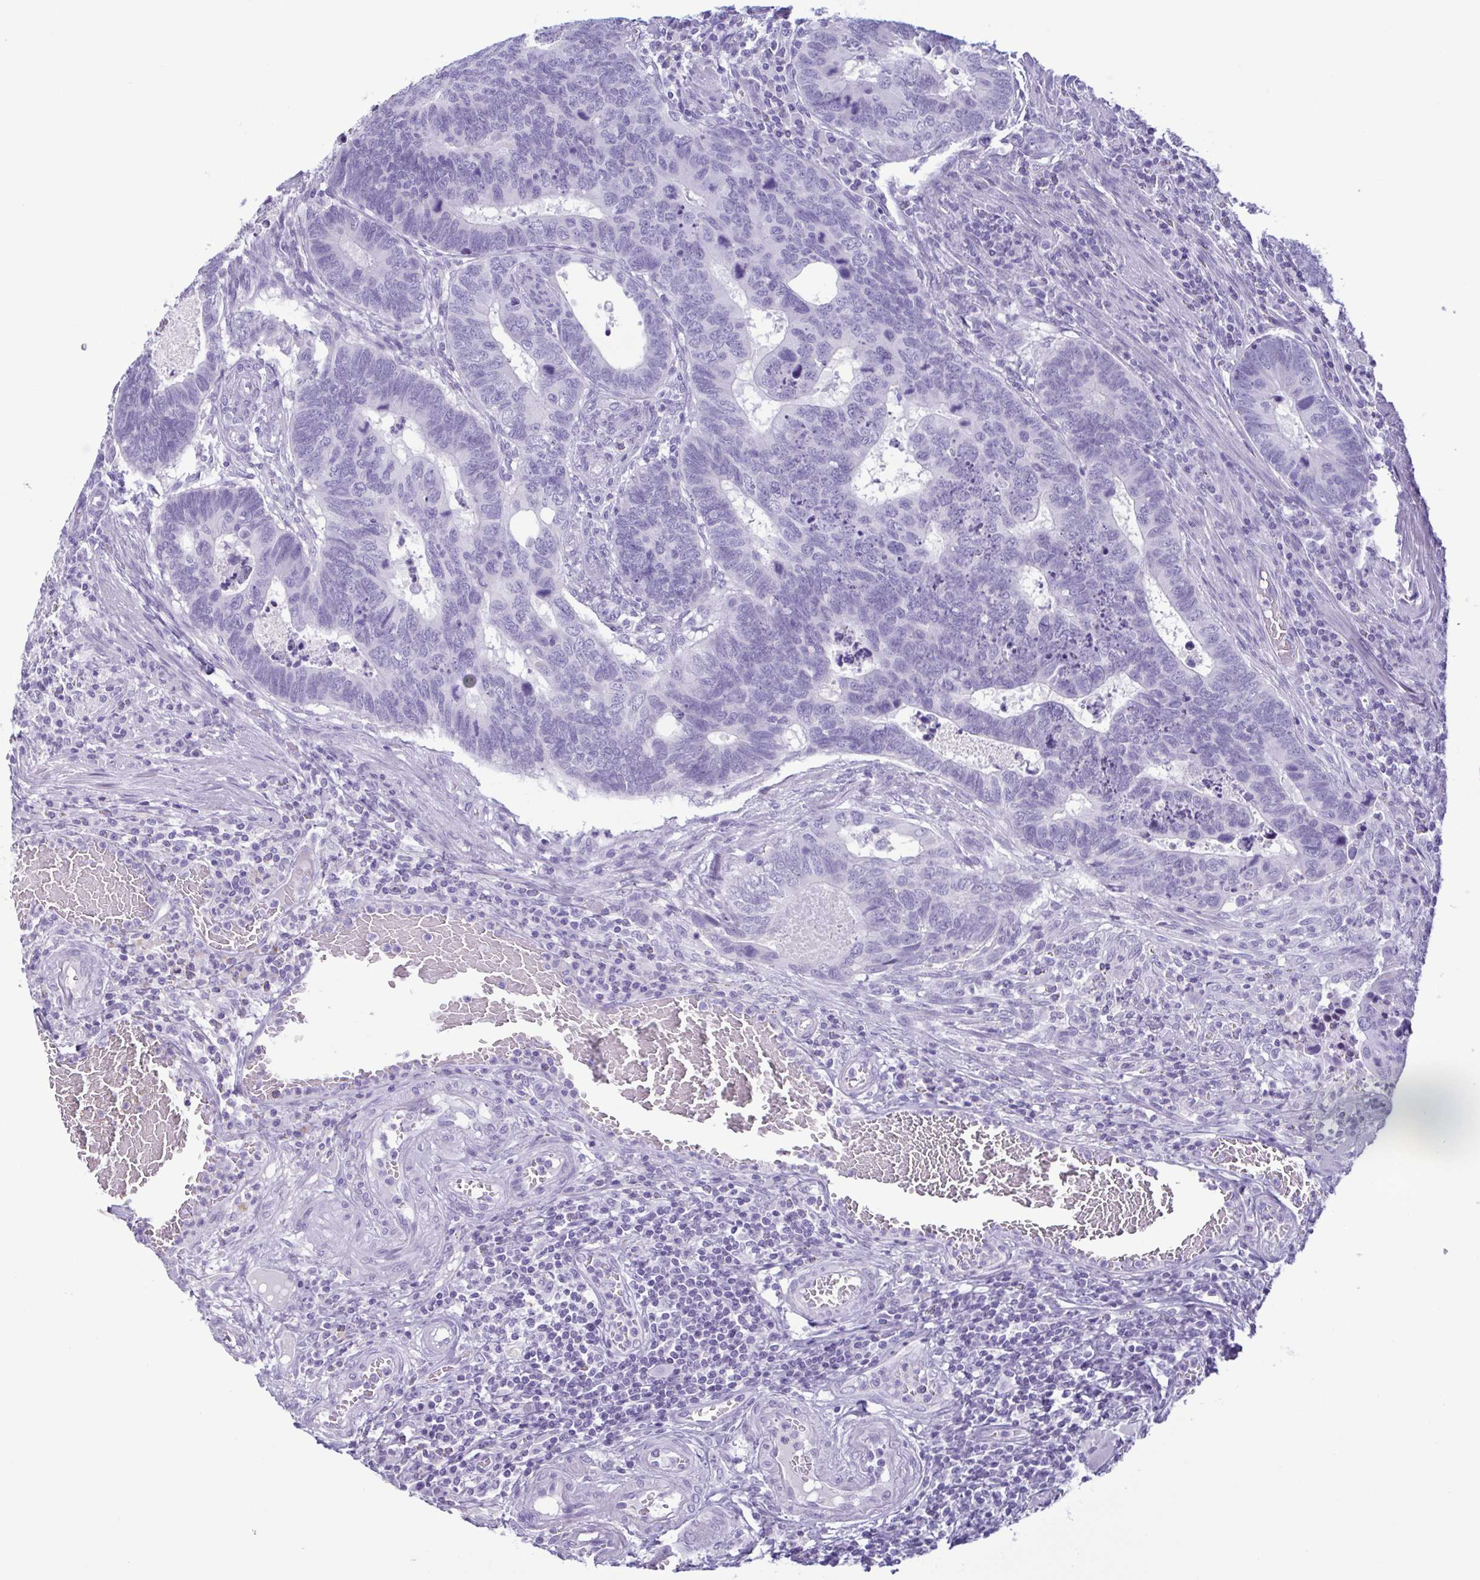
{"staining": {"intensity": "negative", "quantity": "none", "location": "none"}, "tissue": "colorectal cancer", "cell_type": "Tumor cells", "image_type": "cancer", "snomed": [{"axis": "morphology", "description": "Adenocarcinoma, NOS"}, {"axis": "topography", "description": "Colon"}], "caption": "DAB immunohistochemical staining of colorectal cancer shows no significant positivity in tumor cells.", "gene": "LTF", "patient": {"sex": "male", "age": 62}}